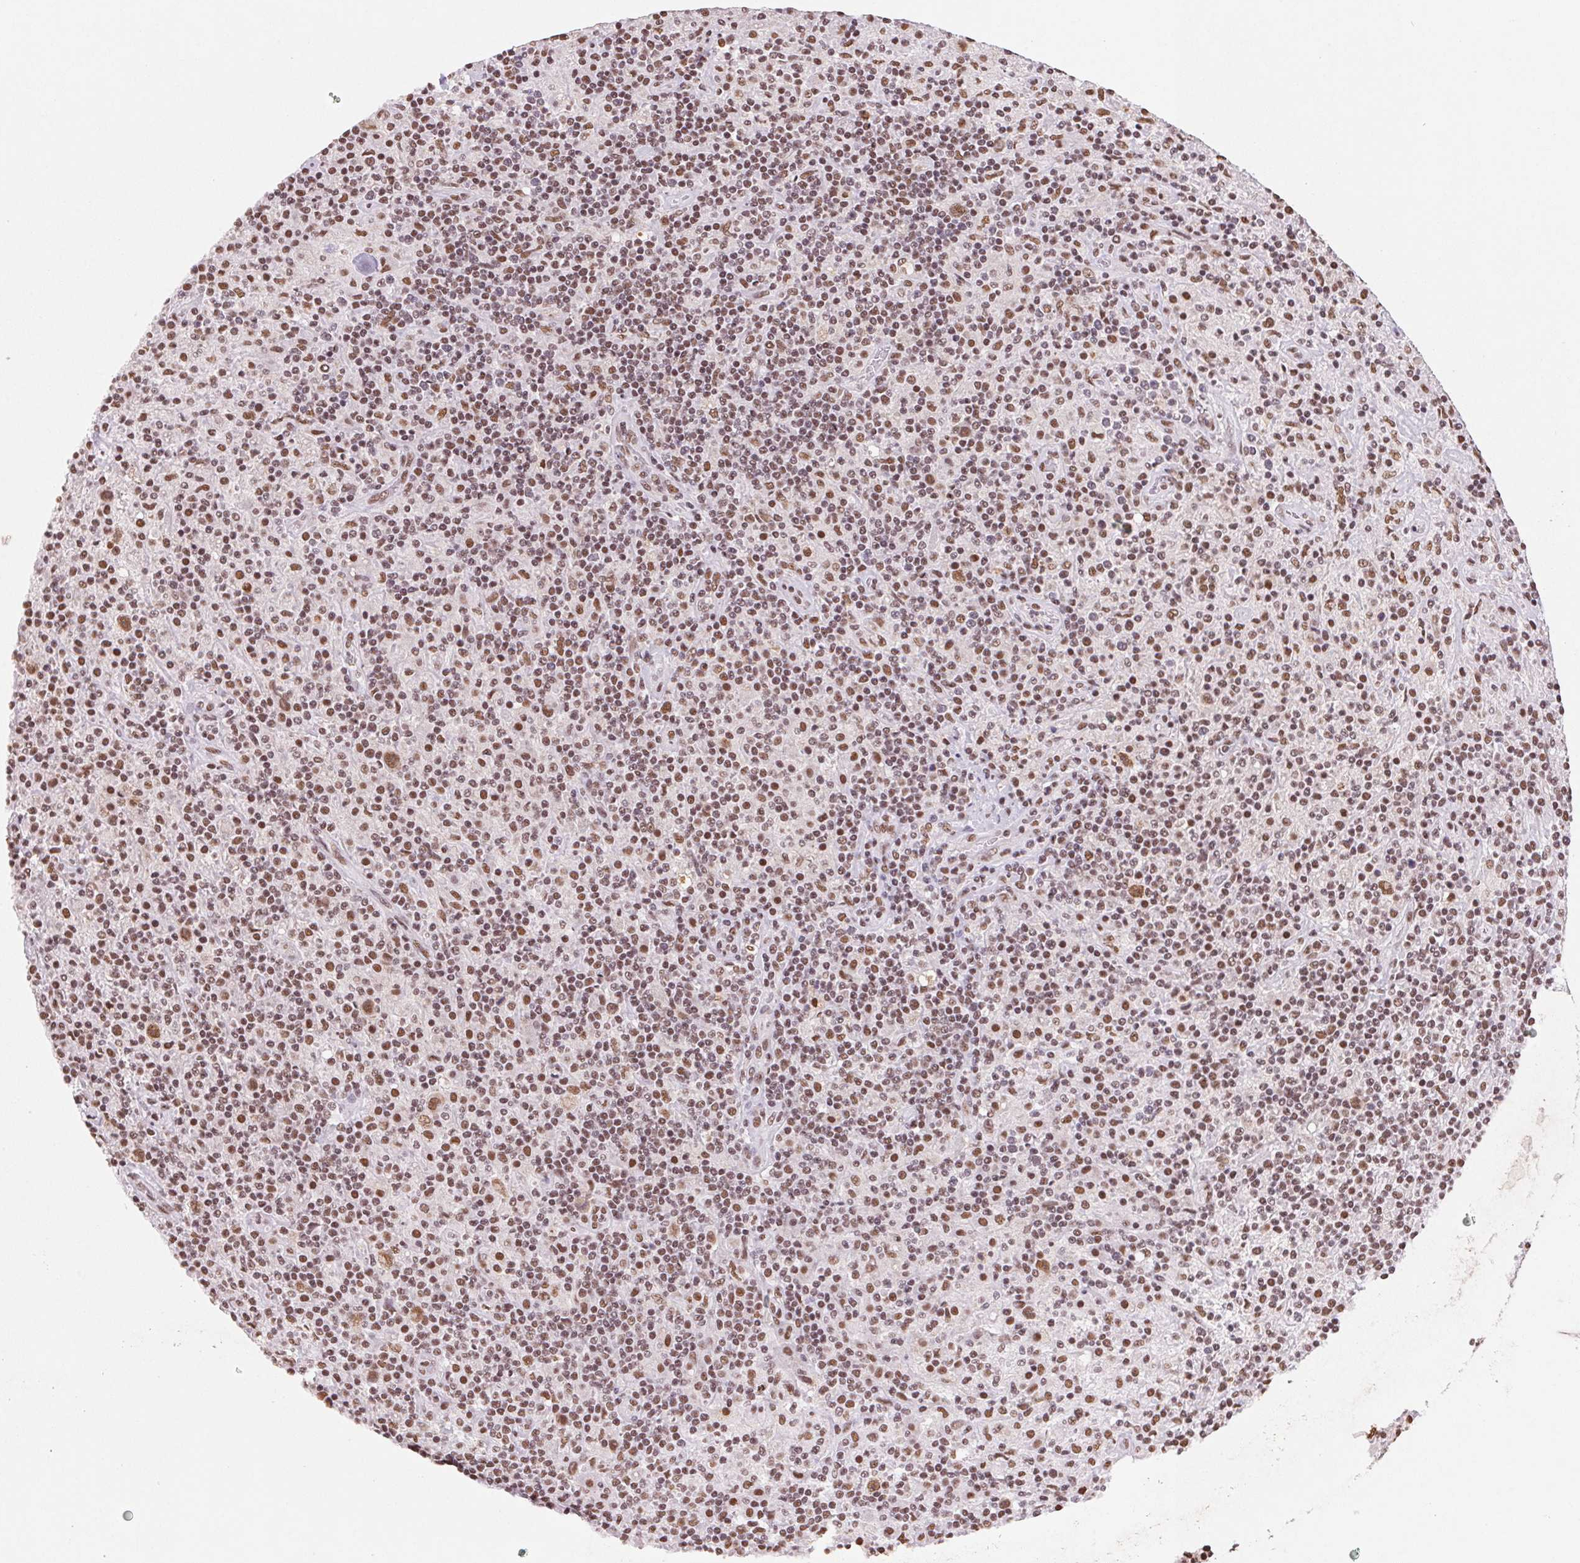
{"staining": {"intensity": "moderate", "quantity": ">75%", "location": "nuclear"}, "tissue": "lymphoma", "cell_type": "Tumor cells", "image_type": "cancer", "snomed": [{"axis": "morphology", "description": "Hodgkin's disease, NOS"}, {"axis": "topography", "description": "Lymph node"}], "caption": "Immunohistochemical staining of Hodgkin's disease demonstrates medium levels of moderate nuclear protein expression in approximately >75% of tumor cells. (brown staining indicates protein expression, while blue staining denotes nuclei).", "gene": "SNRPG", "patient": {"sex": "male", "age": 70}}